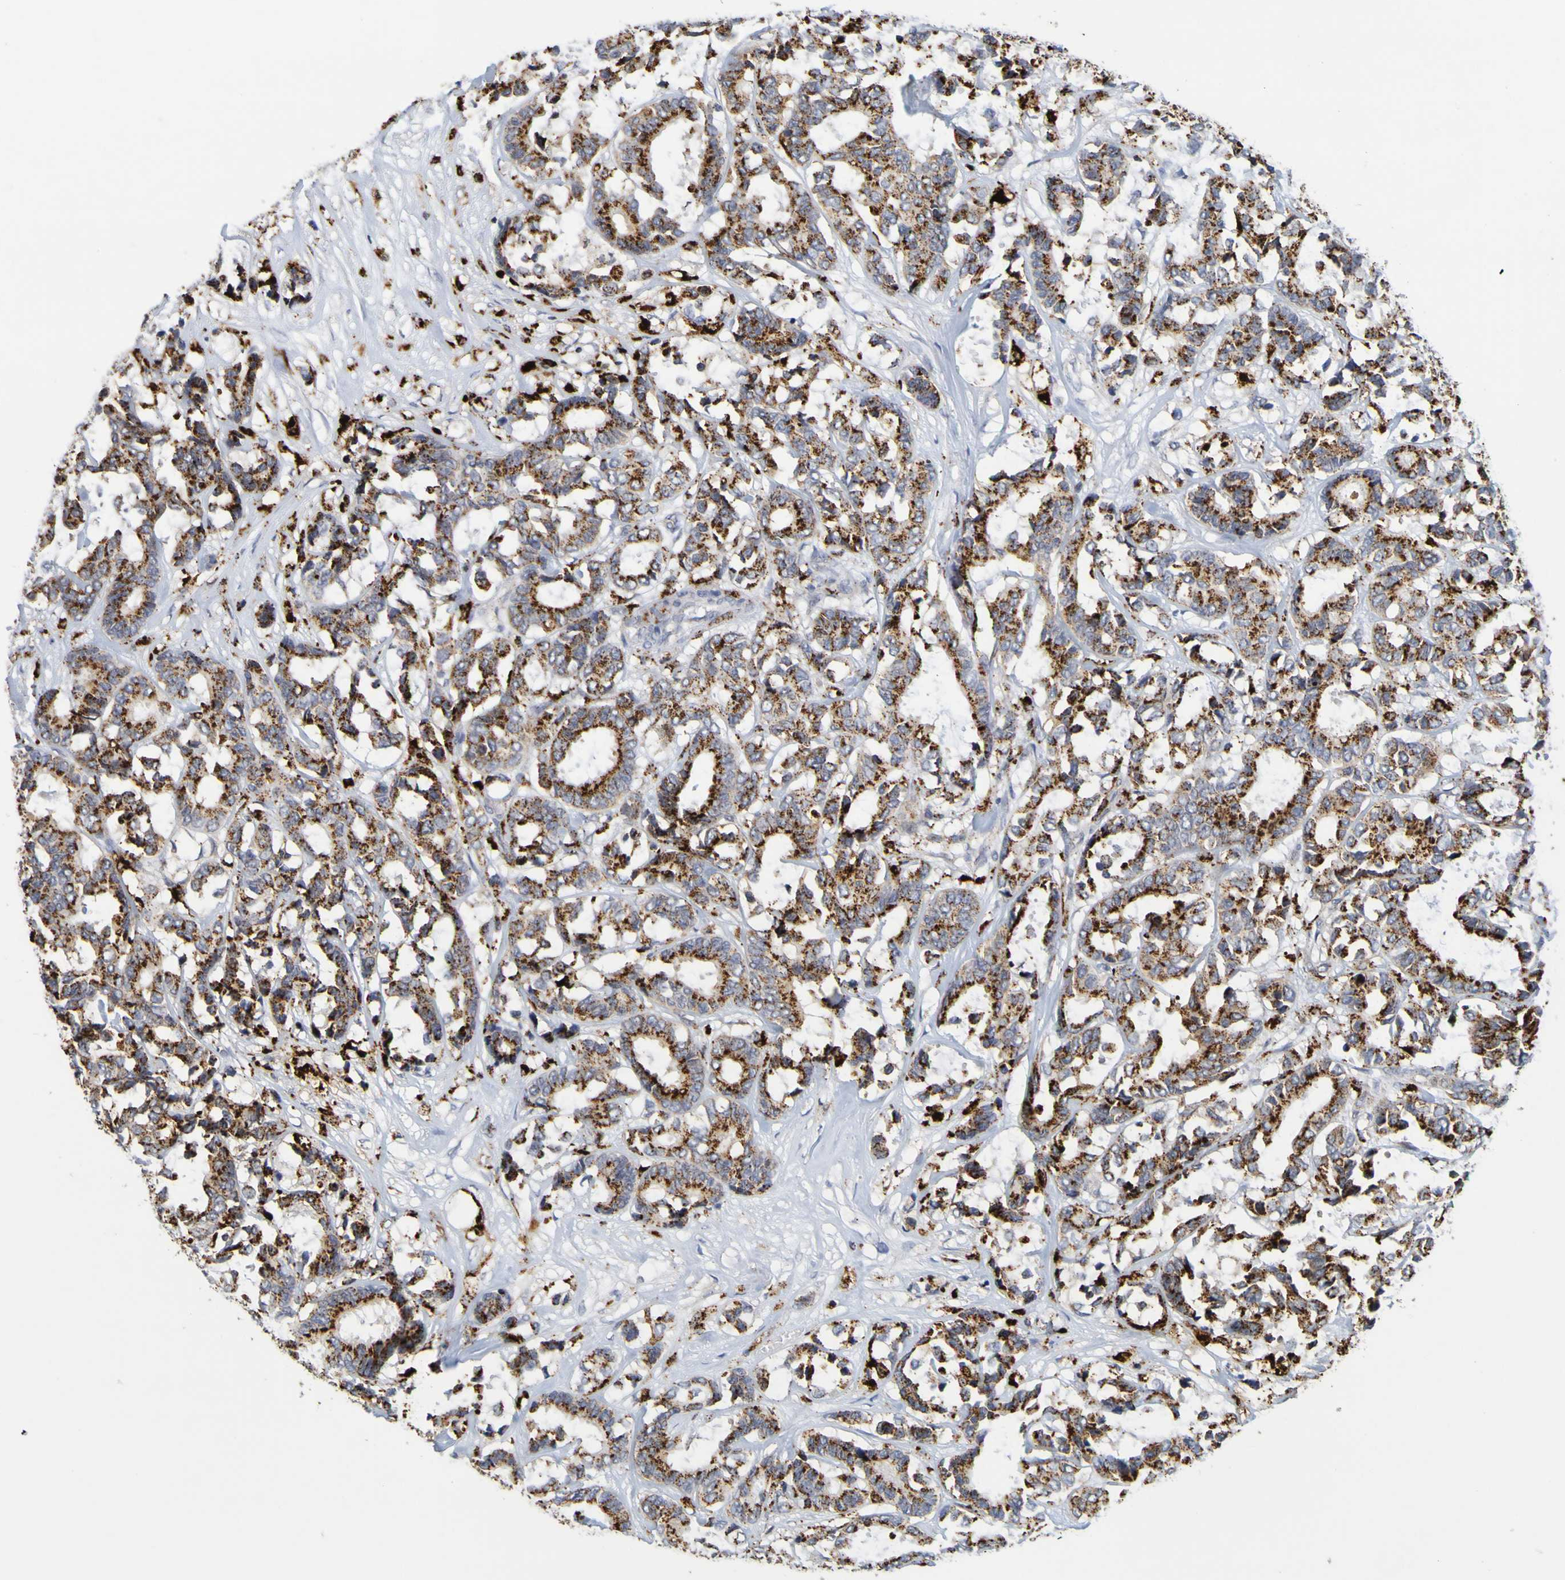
{"staining": {"intensity": "strong", "quantity": ">75%", "location": "cytoplasmic/membranous"}, "tissue": "breast cancer", "cell_type": "Tumor cells", "image_type": "cancer", "snomed": [{"axis": "morphology", "description": "Duct carcinoma"}, {"axis": "topography", "description": "Breast"}], "caption": "Immunohistochemical staining of invasive ductal carcinoma (breast) reveals strong cytoplasmic/membranous protein positivity in about >75% of tumor cells. (Brightfield microscopy of DAB IHC at high magnification).", "gene": "TPH1", "patient": {"sex": "female", "age": 87}}